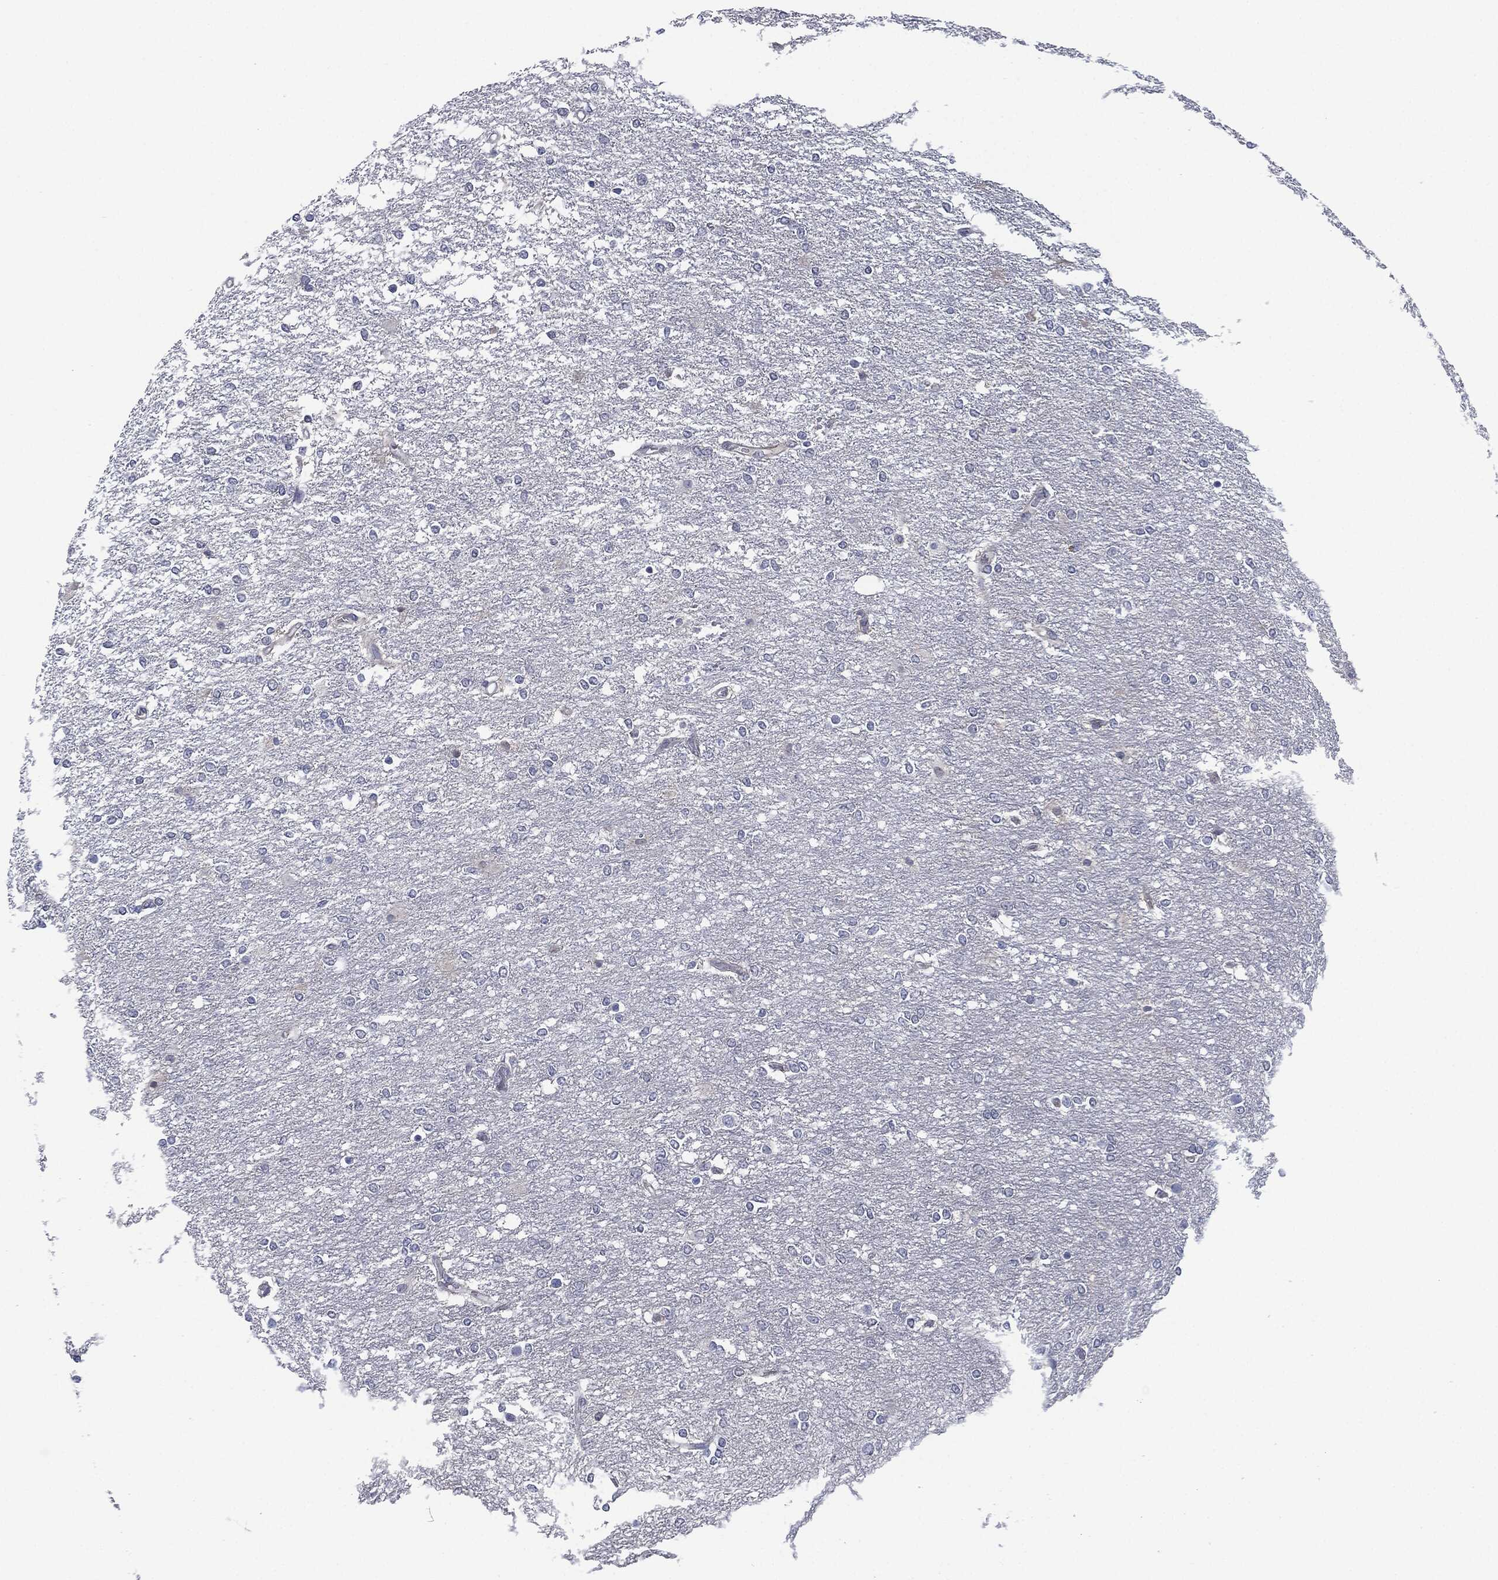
{"staining": {"intensity": "negative", "quantity": "none", "location": "none"}, "tissue": "glioma", "cell_type": "Tumor cells", "image_type": "cancer", "snomed": [{"axis": "morphology", "description": "Glioma, malignant, High grade"}, {"axis": "topography", "description": "Brain"}], "caption": "Micrograph shows no protein staining in tumor cells of glioma tissue.", "gene": "SHROOM2", "patient": {"sex": "female", "age": 61}}